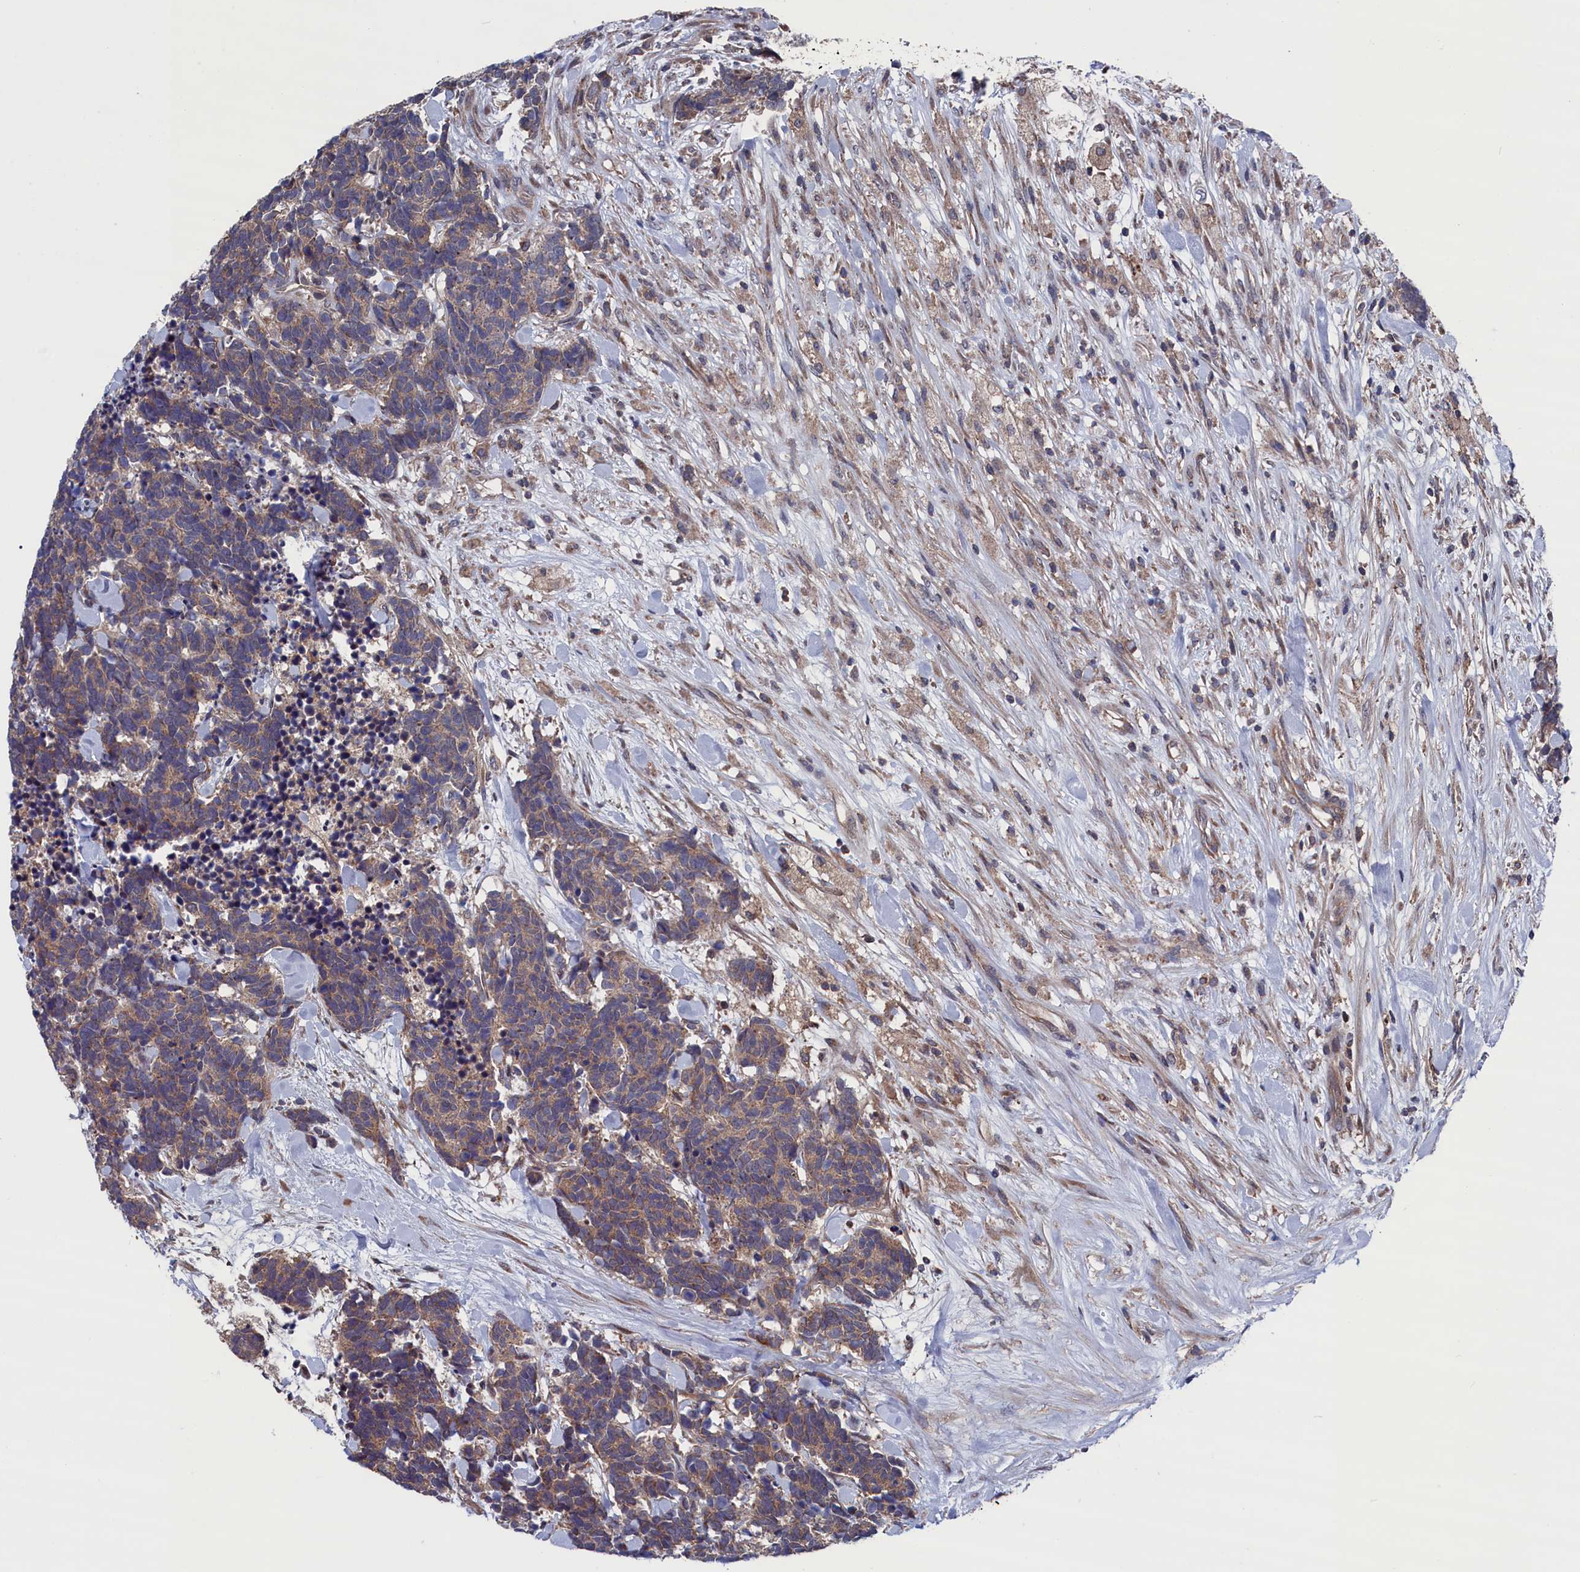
{"staining": {"intensity": "moderate", "quantity": ">75%", "location": "cytoplasmic/membranous"}, "tissue": "carcinoid", "cell_type": "Tumor cells", "image_type": "cancer", "snomed": [{"axis": "morphology", "description": "Carcinoma, NOS"}, {"axis": "morphology", "description": "Carcinoid, malignant, NOS"}, {"axis": "topography", "description": "Prostate"}], "caption": "This photomicrograph shows carcinoid stained with immunohistochemistry to label a protein in brown. The cytoplasmic/membranous of tumor cells show moderate positivity for the protein. Nuclei are counter-stained blue.", "gene": "SPATA13", "patient": {"sex": "male", "age": 57}}